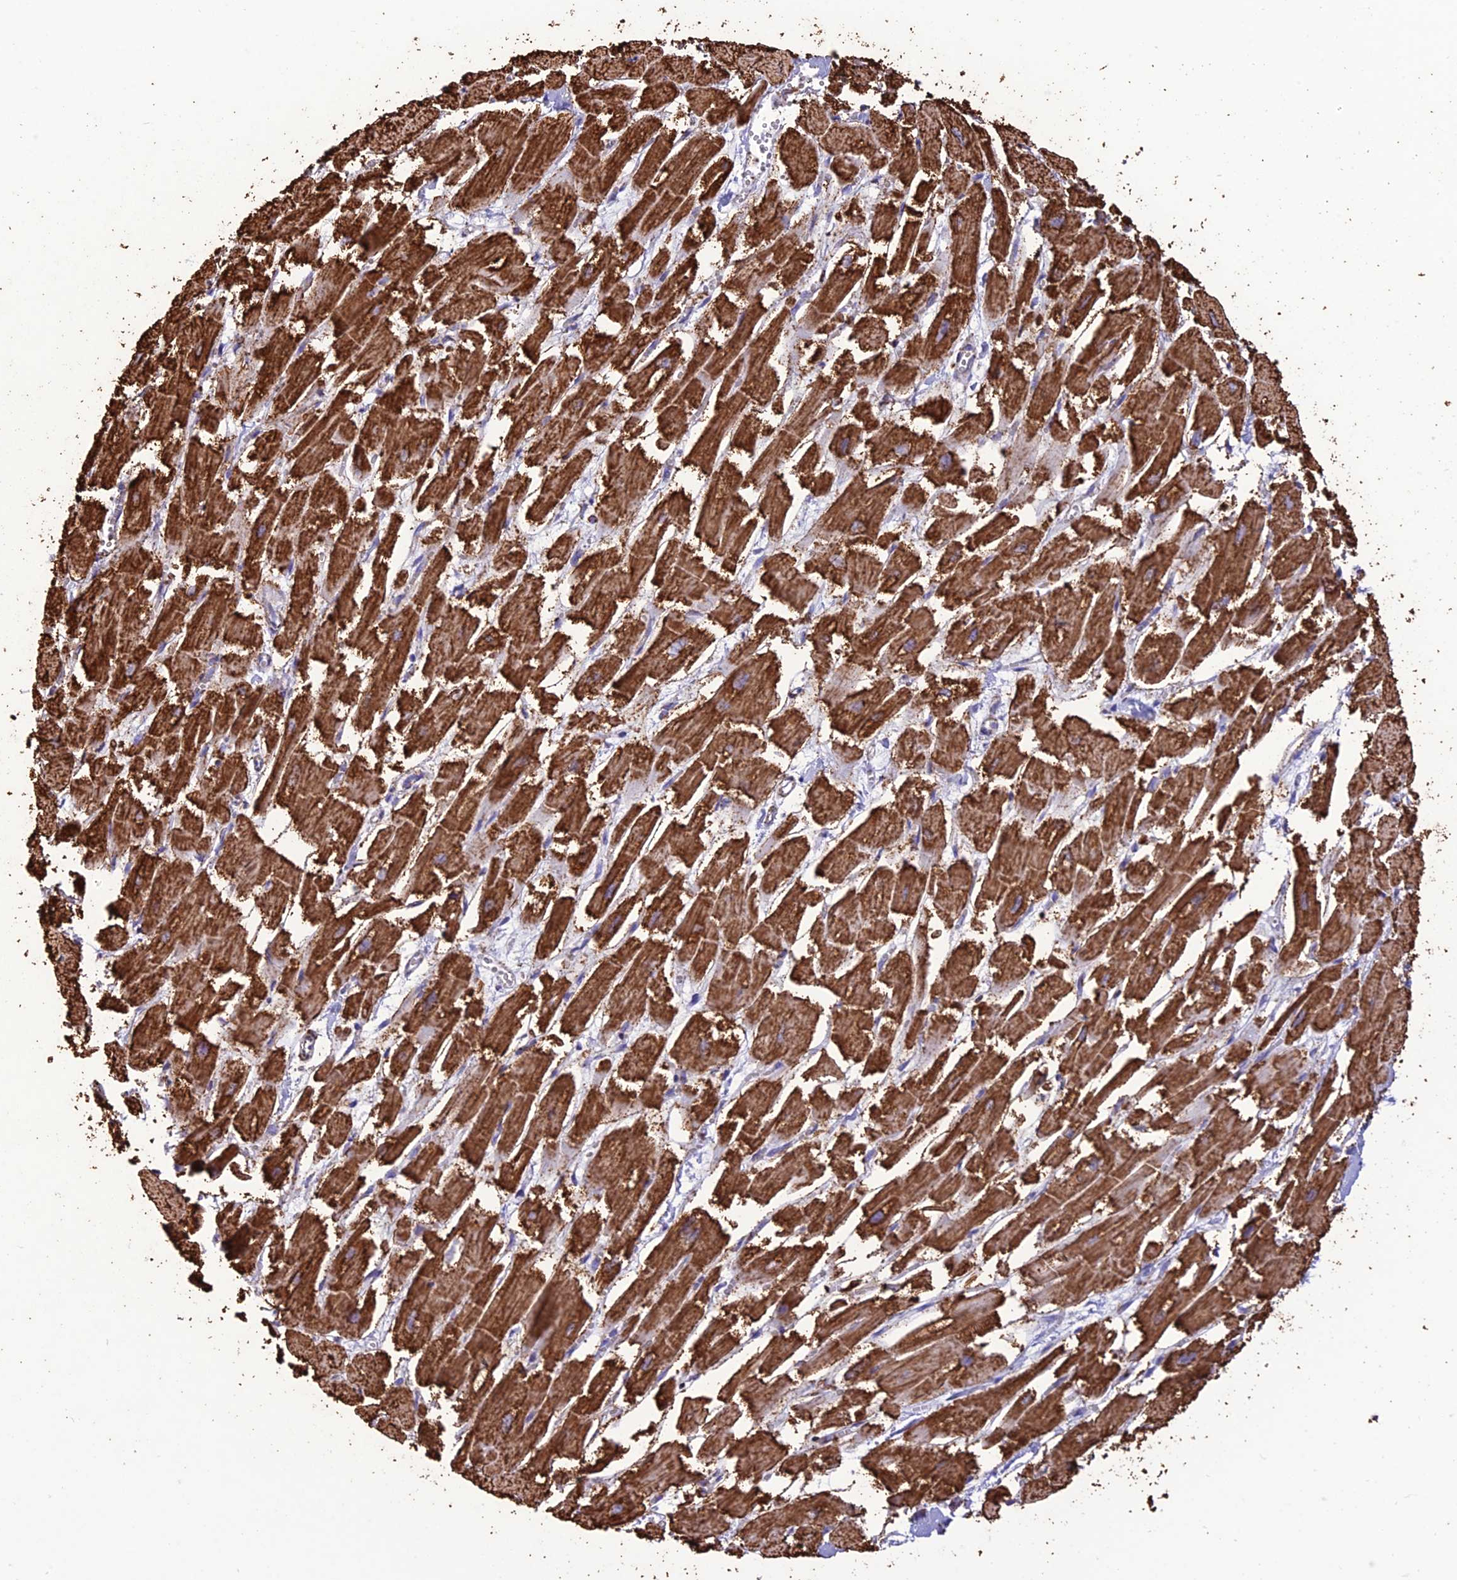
{"staining": {"intensity": "strong", "quantity": ">75%", "location": "cytoplasmic/membranous"}, "tissue": "heart muscle", "cell_type": "Cardiomyocytes", "image_type": "normal", "snomed": [{"axis": "morphology", "description": "Normal tissue, NOS"}, {"axis": "topography", "description": "Heart"}], "caption": "IHC histopathology image of normal heart muscle stained for a protein (brown), which exhibits high levels of strong cytoplasmic/membranous positivity in about >75% of cardiomyocytes.", "gene": "NDUFAF1", "patient": {"sex": "male", "age": 54}}